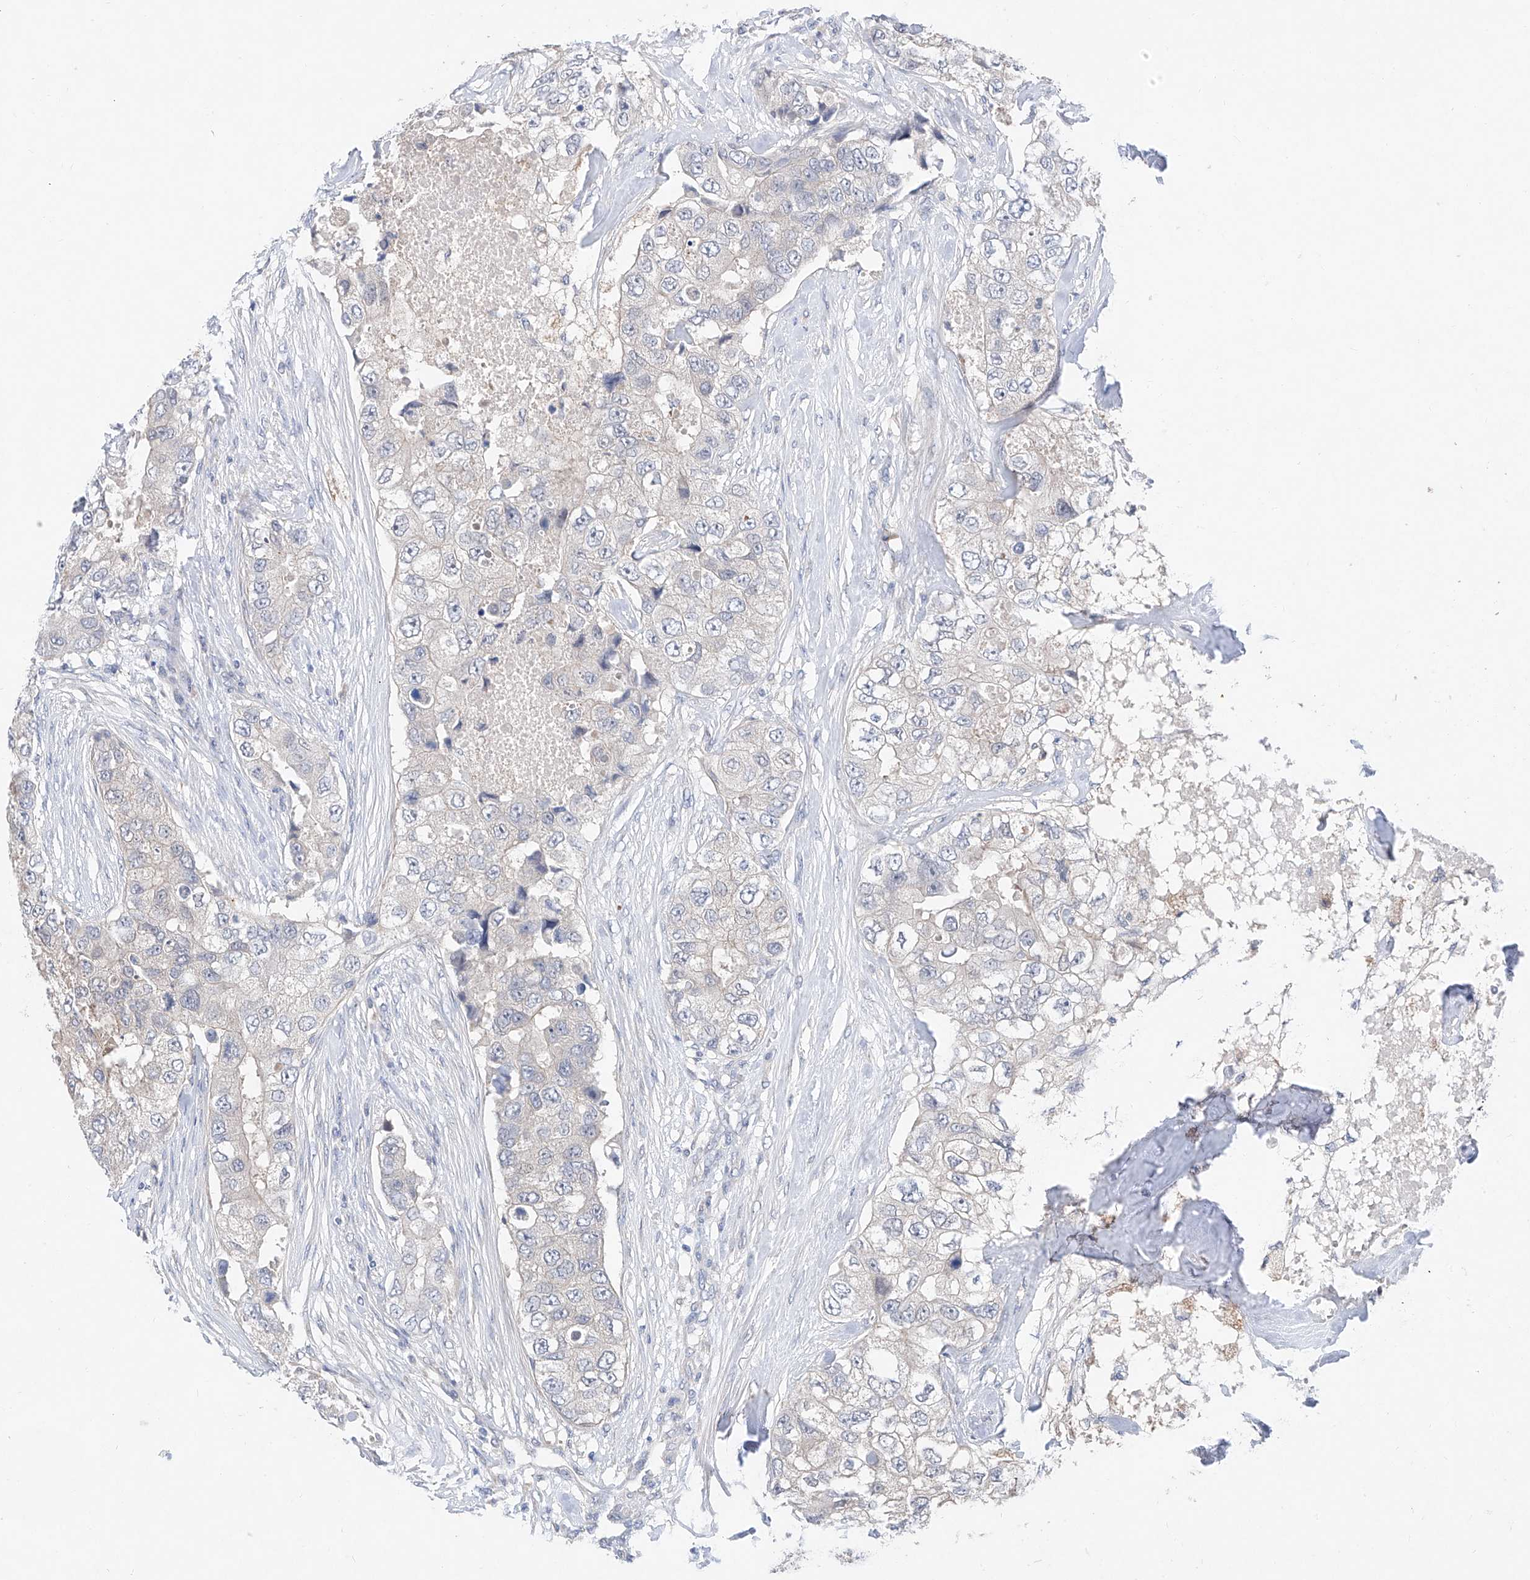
{"staining": {"intensity": "negative", "quantity": "none", "location": "none"}, "tissue": "breast cancer", "cell_type": "Tumor cells", "image_type": "cancer", "snomed": [{"axis": "morphology", "description": "Duct carcinoma"}, {"axis": "topography", "description": "Breast"}], "caption": "DAB (3,3'-diaminobenzidine) immunohistochemical staining of breast cancer displays no significant staining in tumor cells. (Stains: DAB (3,3'-diaminobenzidine) IHC with hematoxylin counter stain, Microscopy: brightfield microscopy at high magnification).", "gene": "FUCA2", "patient": {"sex": "female", "age": 62}}